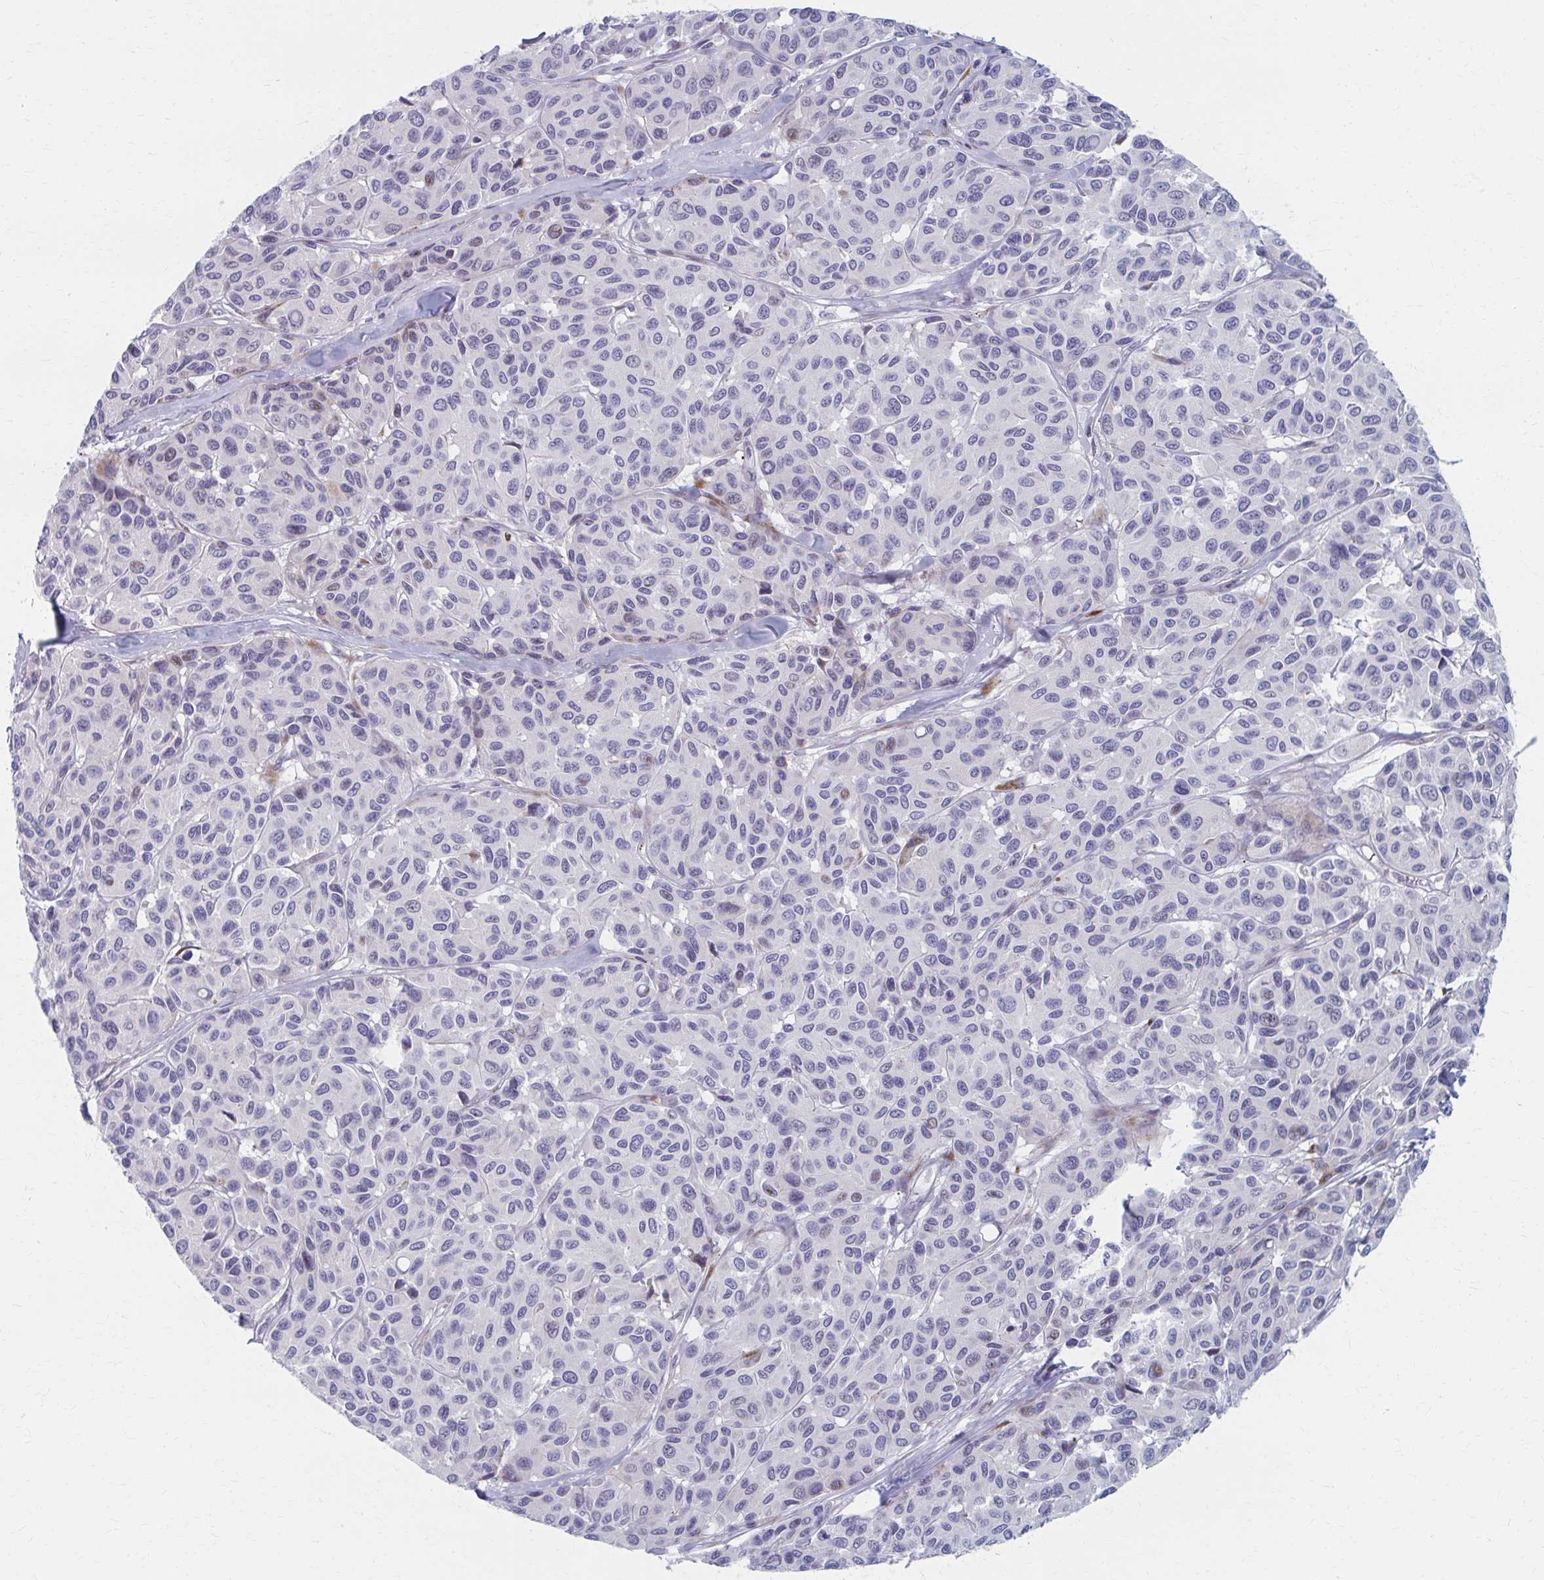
{"staining": {"intensity": "negative", "quantity": "none", "location": "none"}, "tissue": "melanoma", "cell_type": "Tumor cells", "image_type": "cancer", "snomed": [{"axis": "morphology", "description": "Malignant melanoma, NOS"}, {"axis": "topography", "description": "Skin"}], "caption": "High magnification brightfield microscopy of malignant melanoma stained with DAB (3,3'-diaminobenzidine) (brown) and counterstained with hematoxylin (blue): tumor cells show no significant expression.", "gene": "OLFM2", "patient": {"sex": "female", "age": 66}}